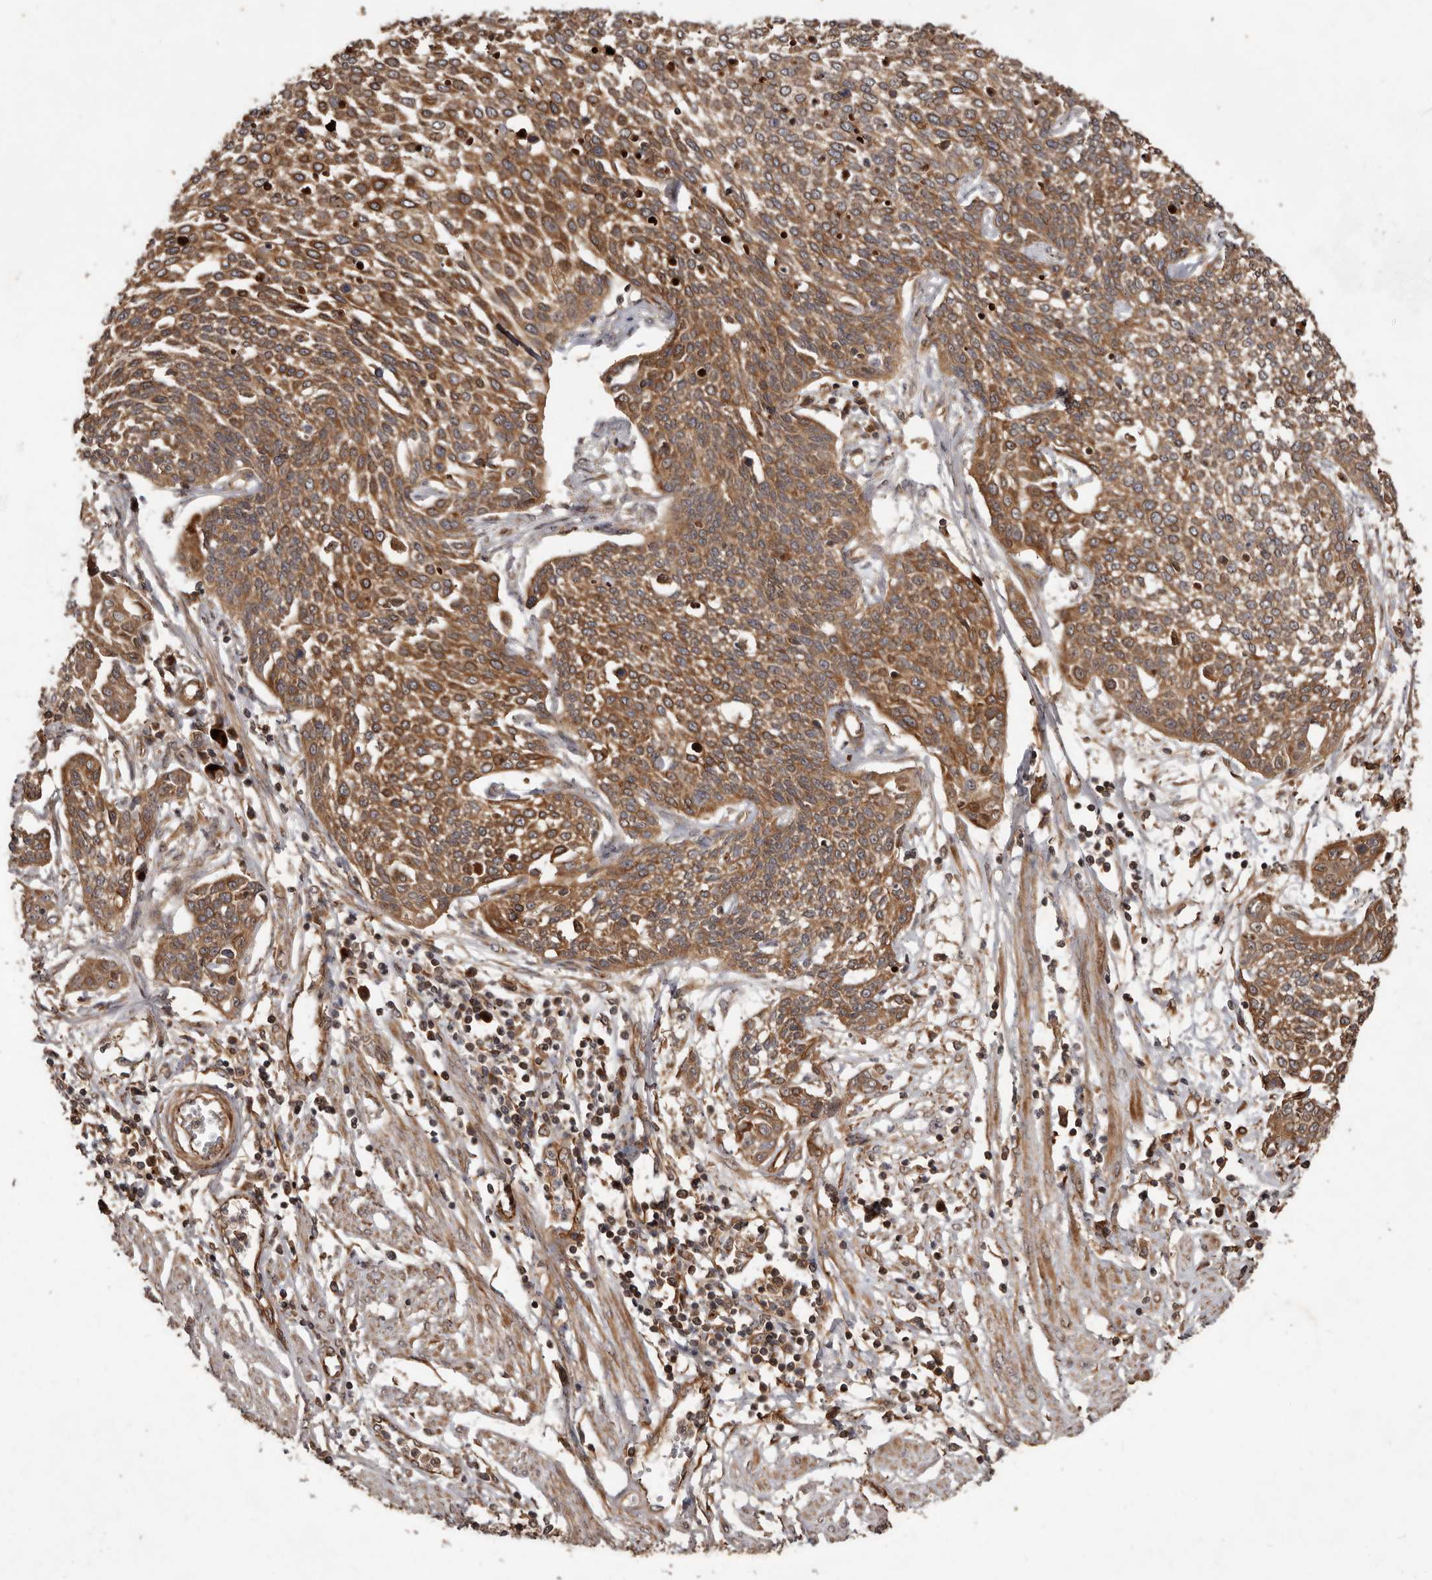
{"staining": {"intensity": "moderate", "quantity": ">75%", "location": "cytoplasmic/membranous"}, "tissue": "cervical cancer", "cell_type": "Tumor cells", "image_type": "cancer", "snomed": [{"axis": "morphology", "description": "Squamous cell carcinoma, NOS"}, {"axis": "topography", "description": "Cervix"}], "caption": "The image exhibits staining of cervical cancer, revealing moderate cytoplasmic/membranous protein positivity (brown color) within tumor cells.", "gene": "STK36", "patient": {"sex": "female", "age": 34}}